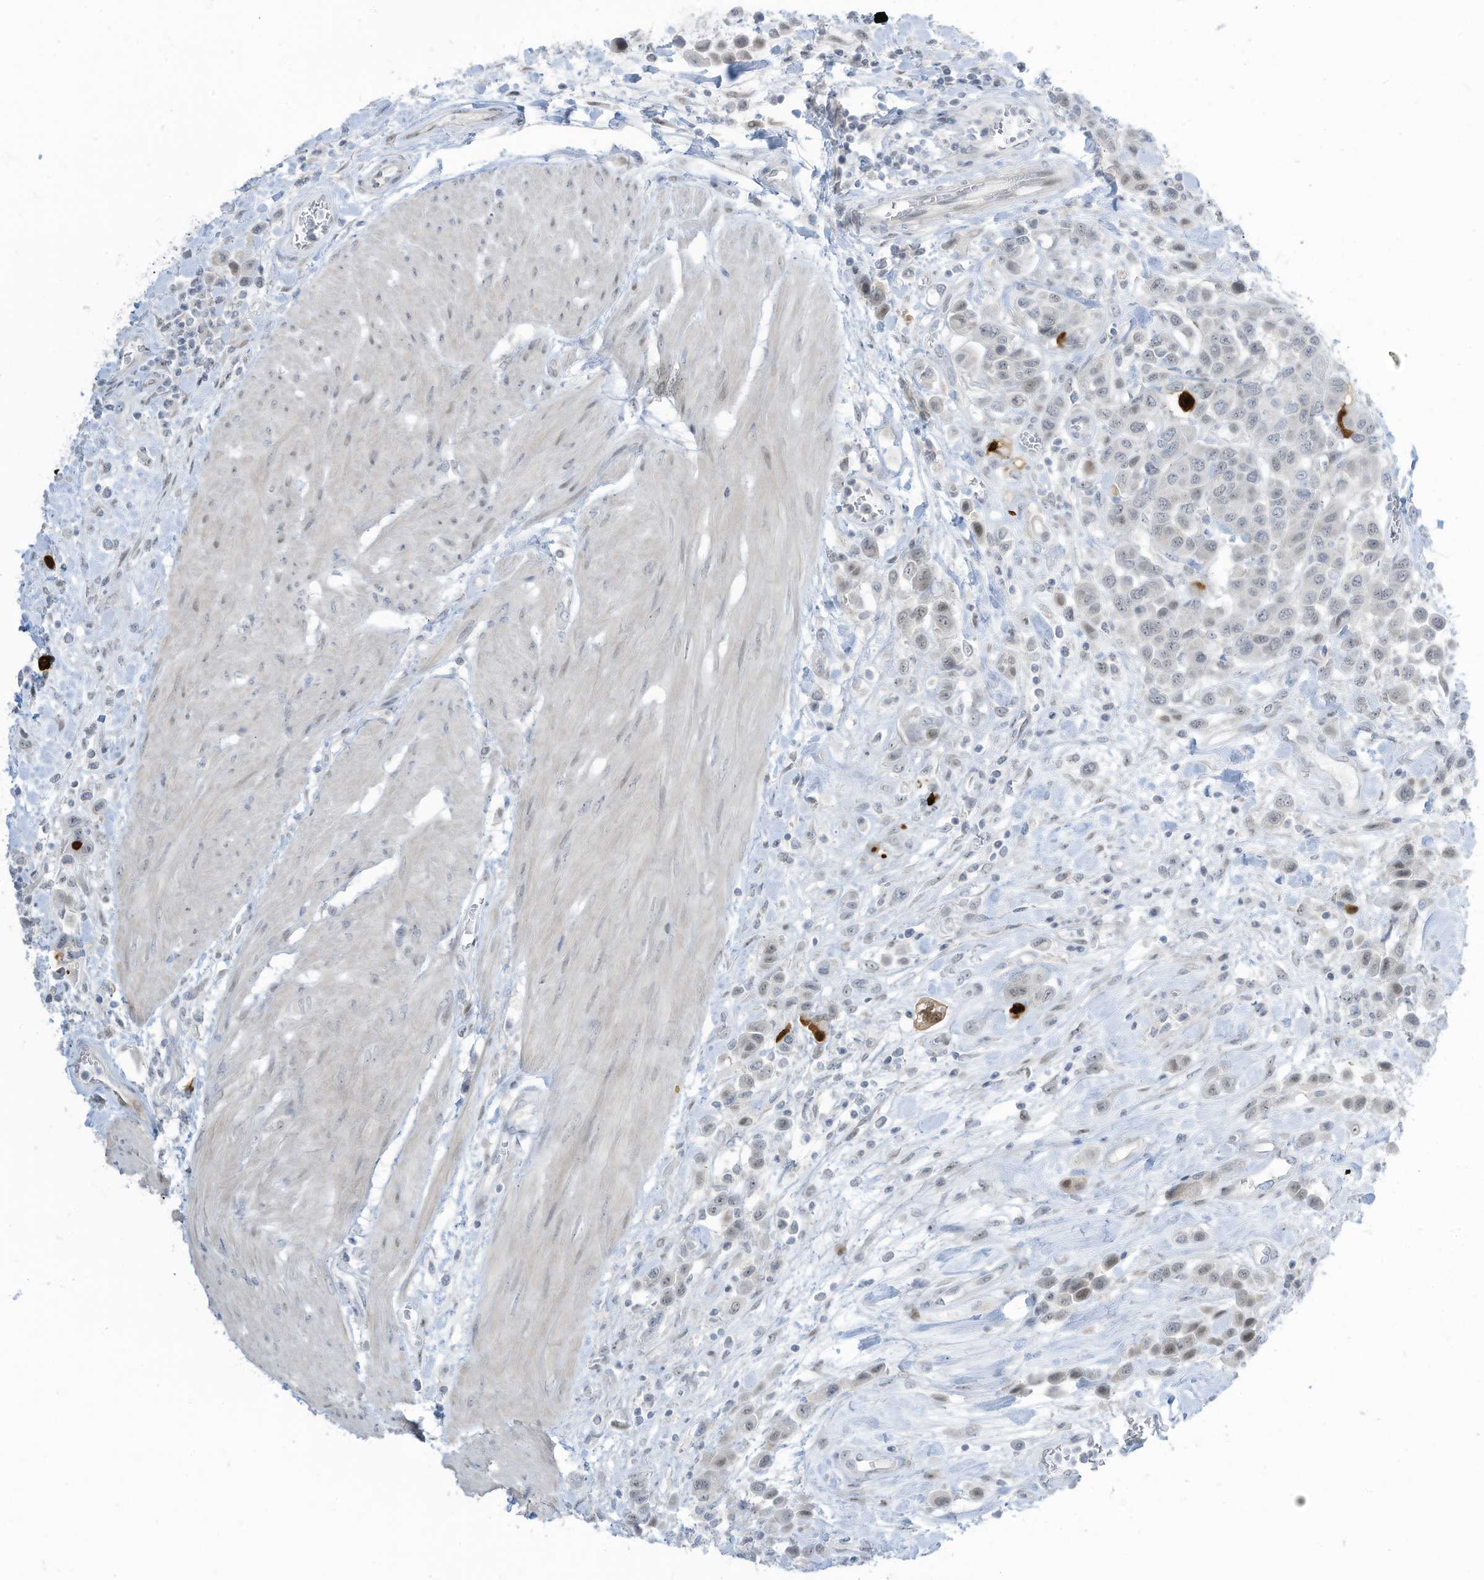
{"staining": {"intensity": "negative", "quantity": "none", "location": "none"}, "tissue": "urothelial cancer", "cell_type": "Tumor cells", "image_type": "cancer", "snomed": [{"axis": "morphology", "description": "Urothelial carcinoma, High grade"}, {"axis": "topography", "description": "Urinary bladder"}], "caption": "Urothelial carcinoma (high-grade) was stained to show a protein in brown. There is no significant positivity in tumor cells.", "gene": "ASPRV1", "patient": {"sex": "male", "age": 50}}